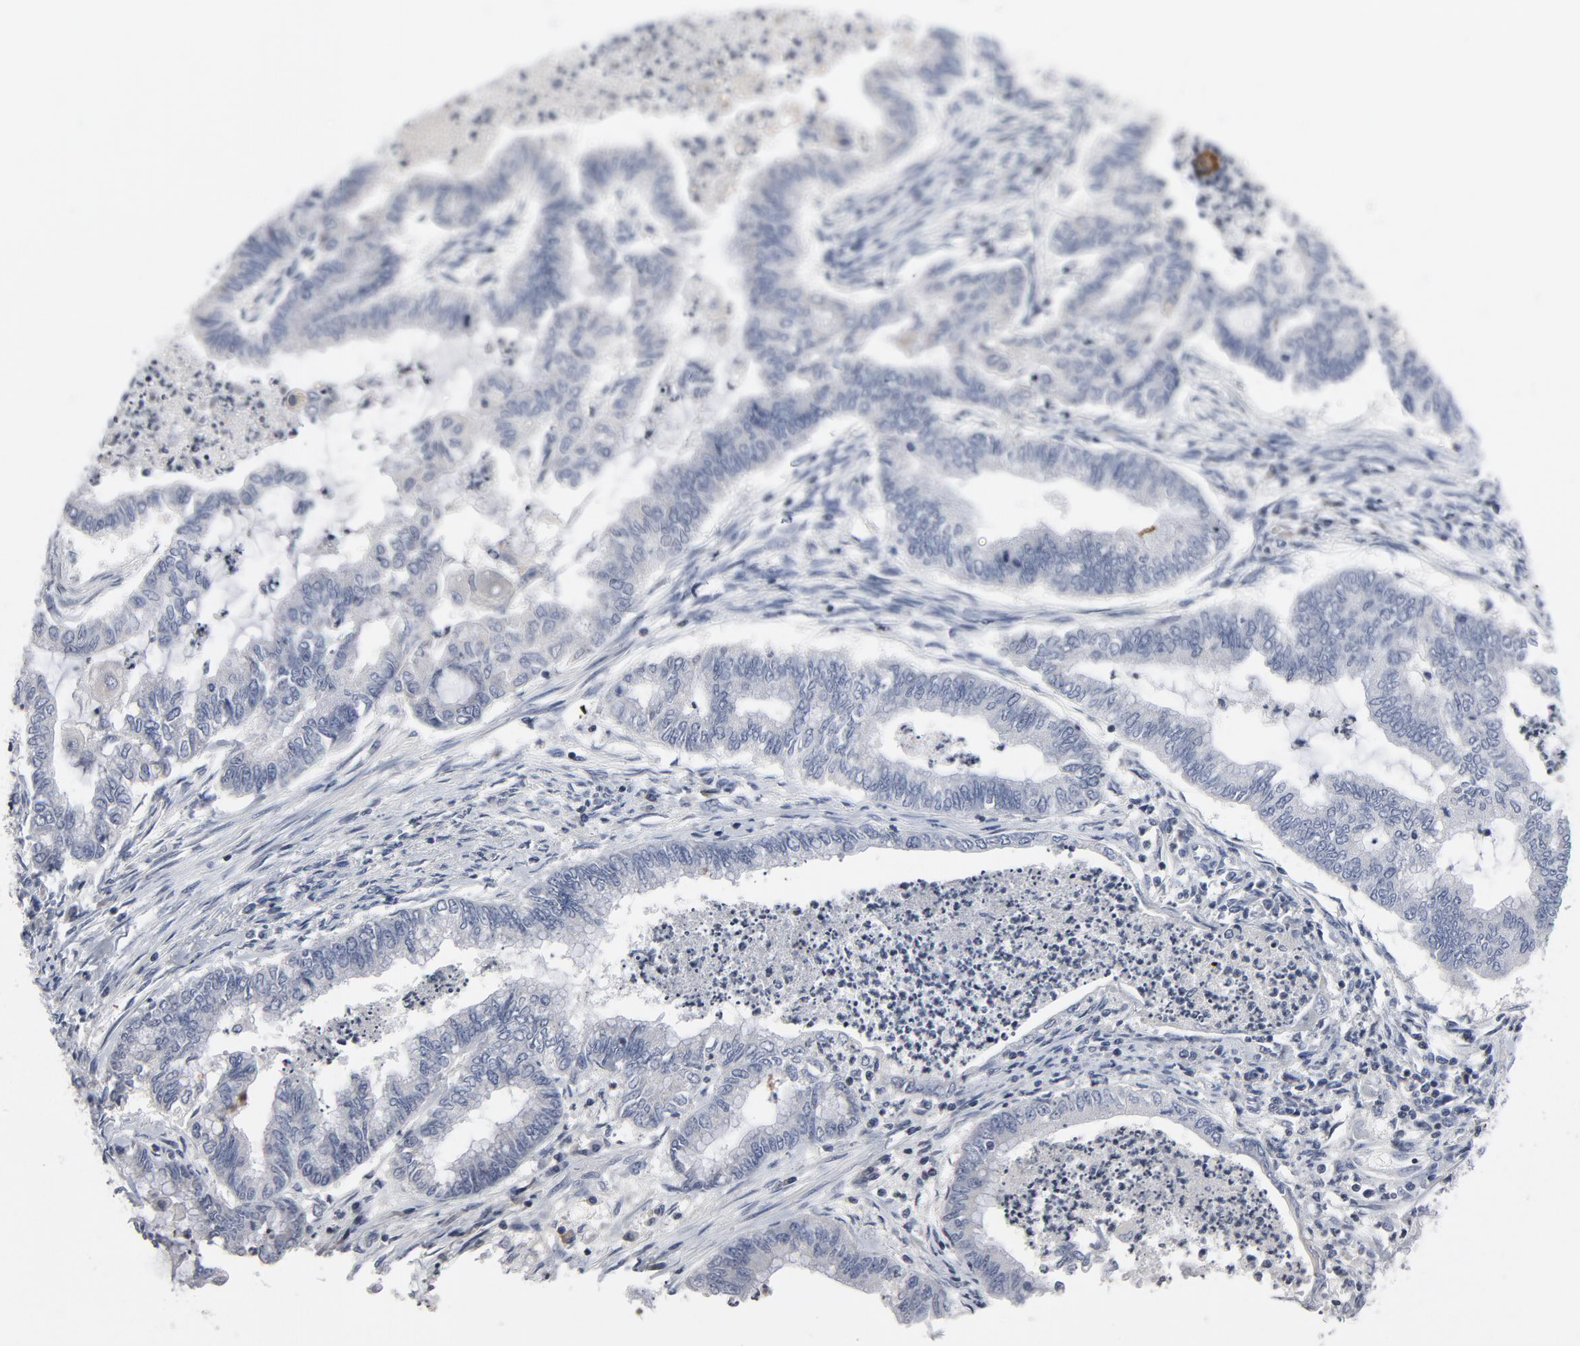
{"staining": {"intensity": "negative", "quantity": "none", "location": "none"}, "tissue": "endometrial cancer", "cell_type": "Tumor cells", "image_type": "cancer", "snomed": [{"axis": "morphology", "description": "Adenocarcinoma, NOS"}, {"axis": "topography", "description": "Endometrium"}], "caption": "This is an immunohistochemistry histopathology image of human endometrial adenocarcinoma. There is no expression in tumor cells.", "gene": "TCL1A", "patient": {"sex": "female", "age": 79}}